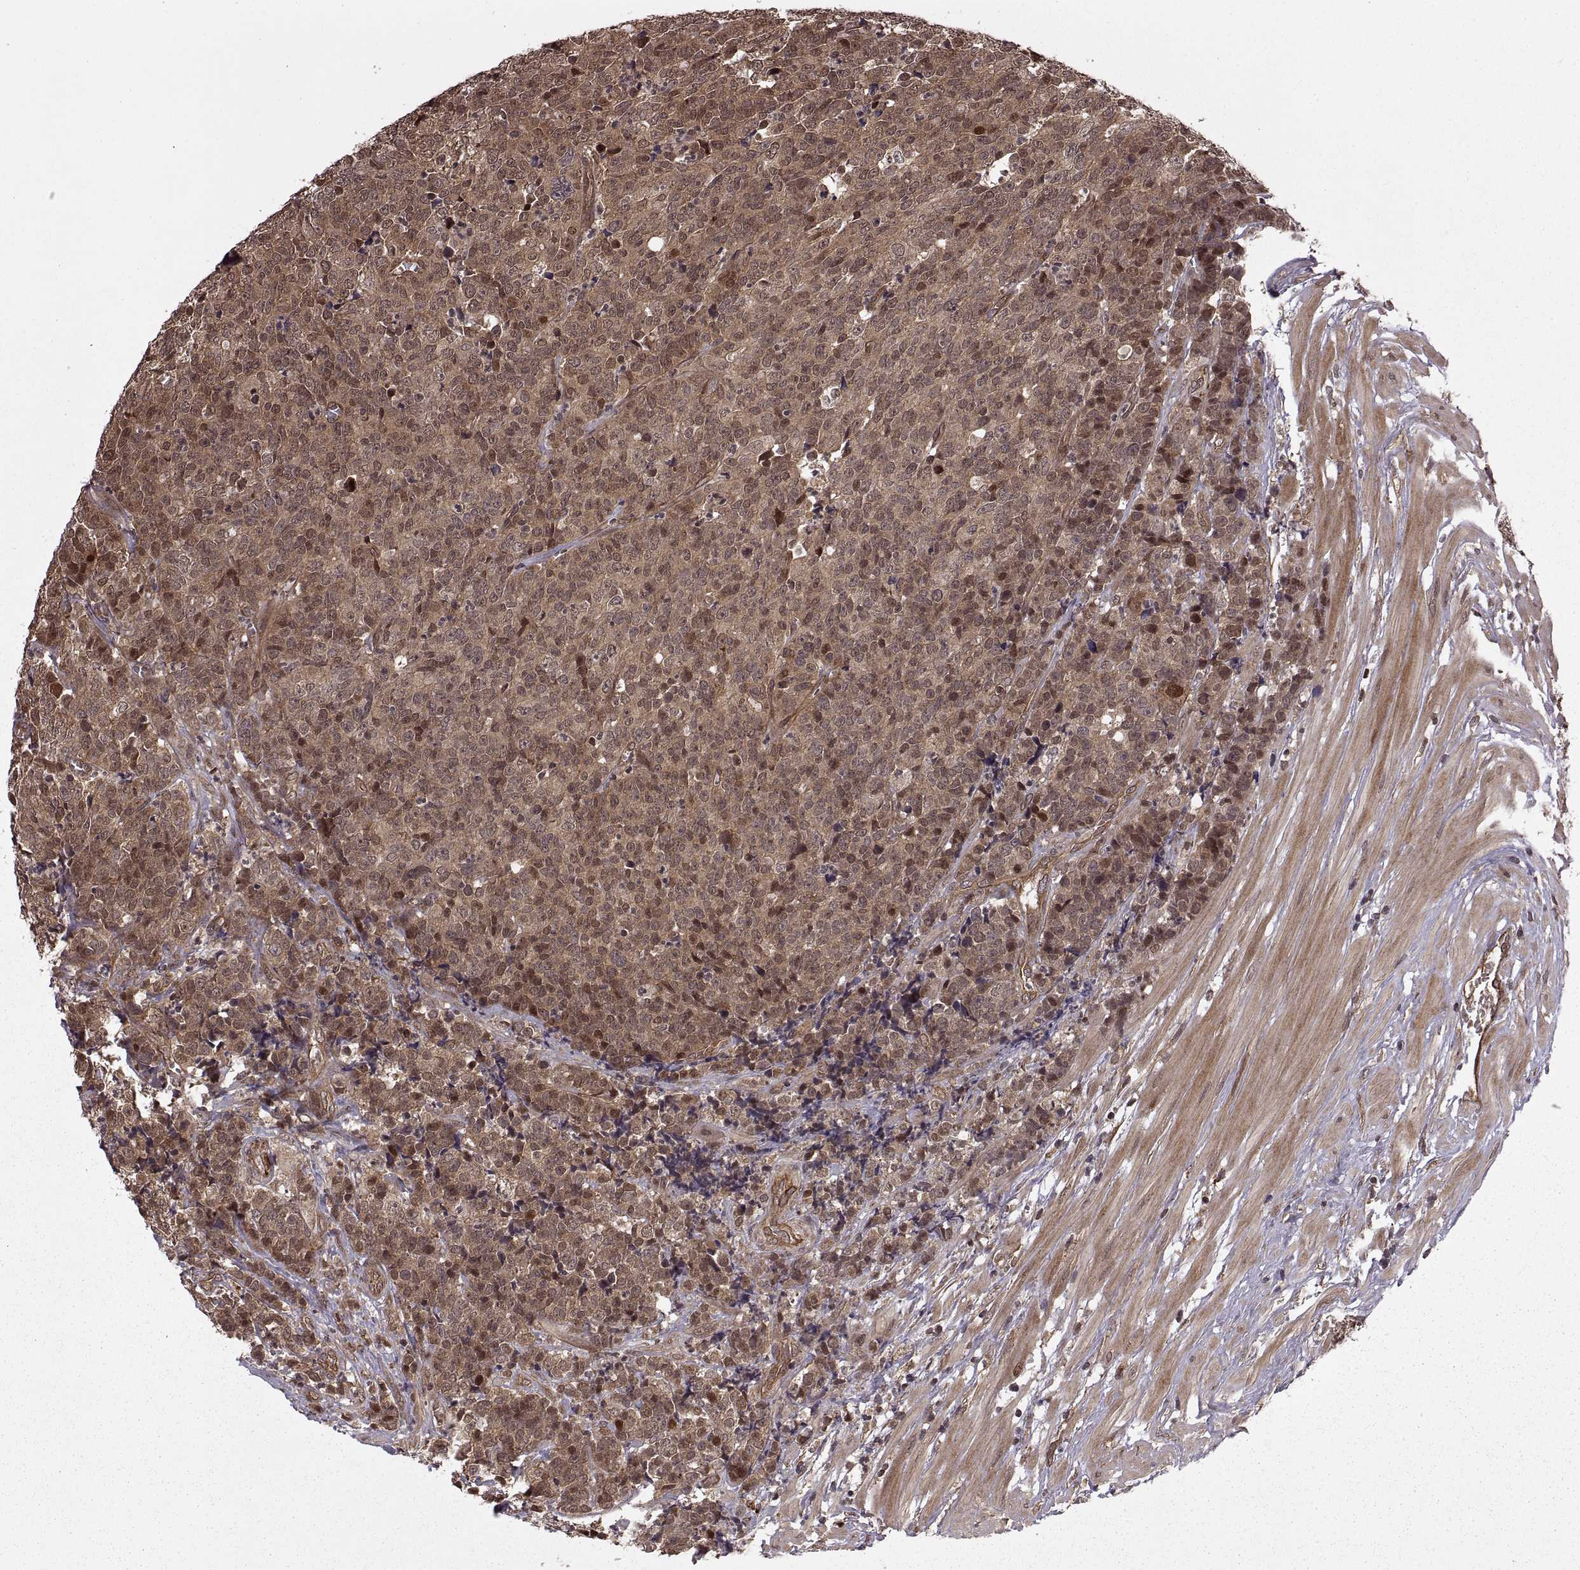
{"staining": {"intensity": "moderate", "quantity": ">75%", "location": "cytoplasmic/membranous,nuclear"}, "tissue": "prostate cancer", "cell_type": "Tumor cells", "image_type": "cancer", "snomed": [{"axis": "morphology", "description": "Adenocarcinoma, NOS"}, {"axis": "topography", "description": "Prostate"}], "caption": "High-magnification brightfield microscopy of prostate cancer (adenocarcinoma) stained with DAB (3,3'-diaminobenzidine) (brown) and counterstained with hematoxylin (blue). tumor cells exhibit moderate cytoplasmic/membranous and nuclear staining is present in approximately>75% of cells. The staining is performed using DAB (3,3'-diaminobenzidine) brown chromogen to label protein expression. The nuclei are counter-stained blue using hematoxylin.", "gene": "DEDD", "patient": {"sex": "male", "age": 67}}